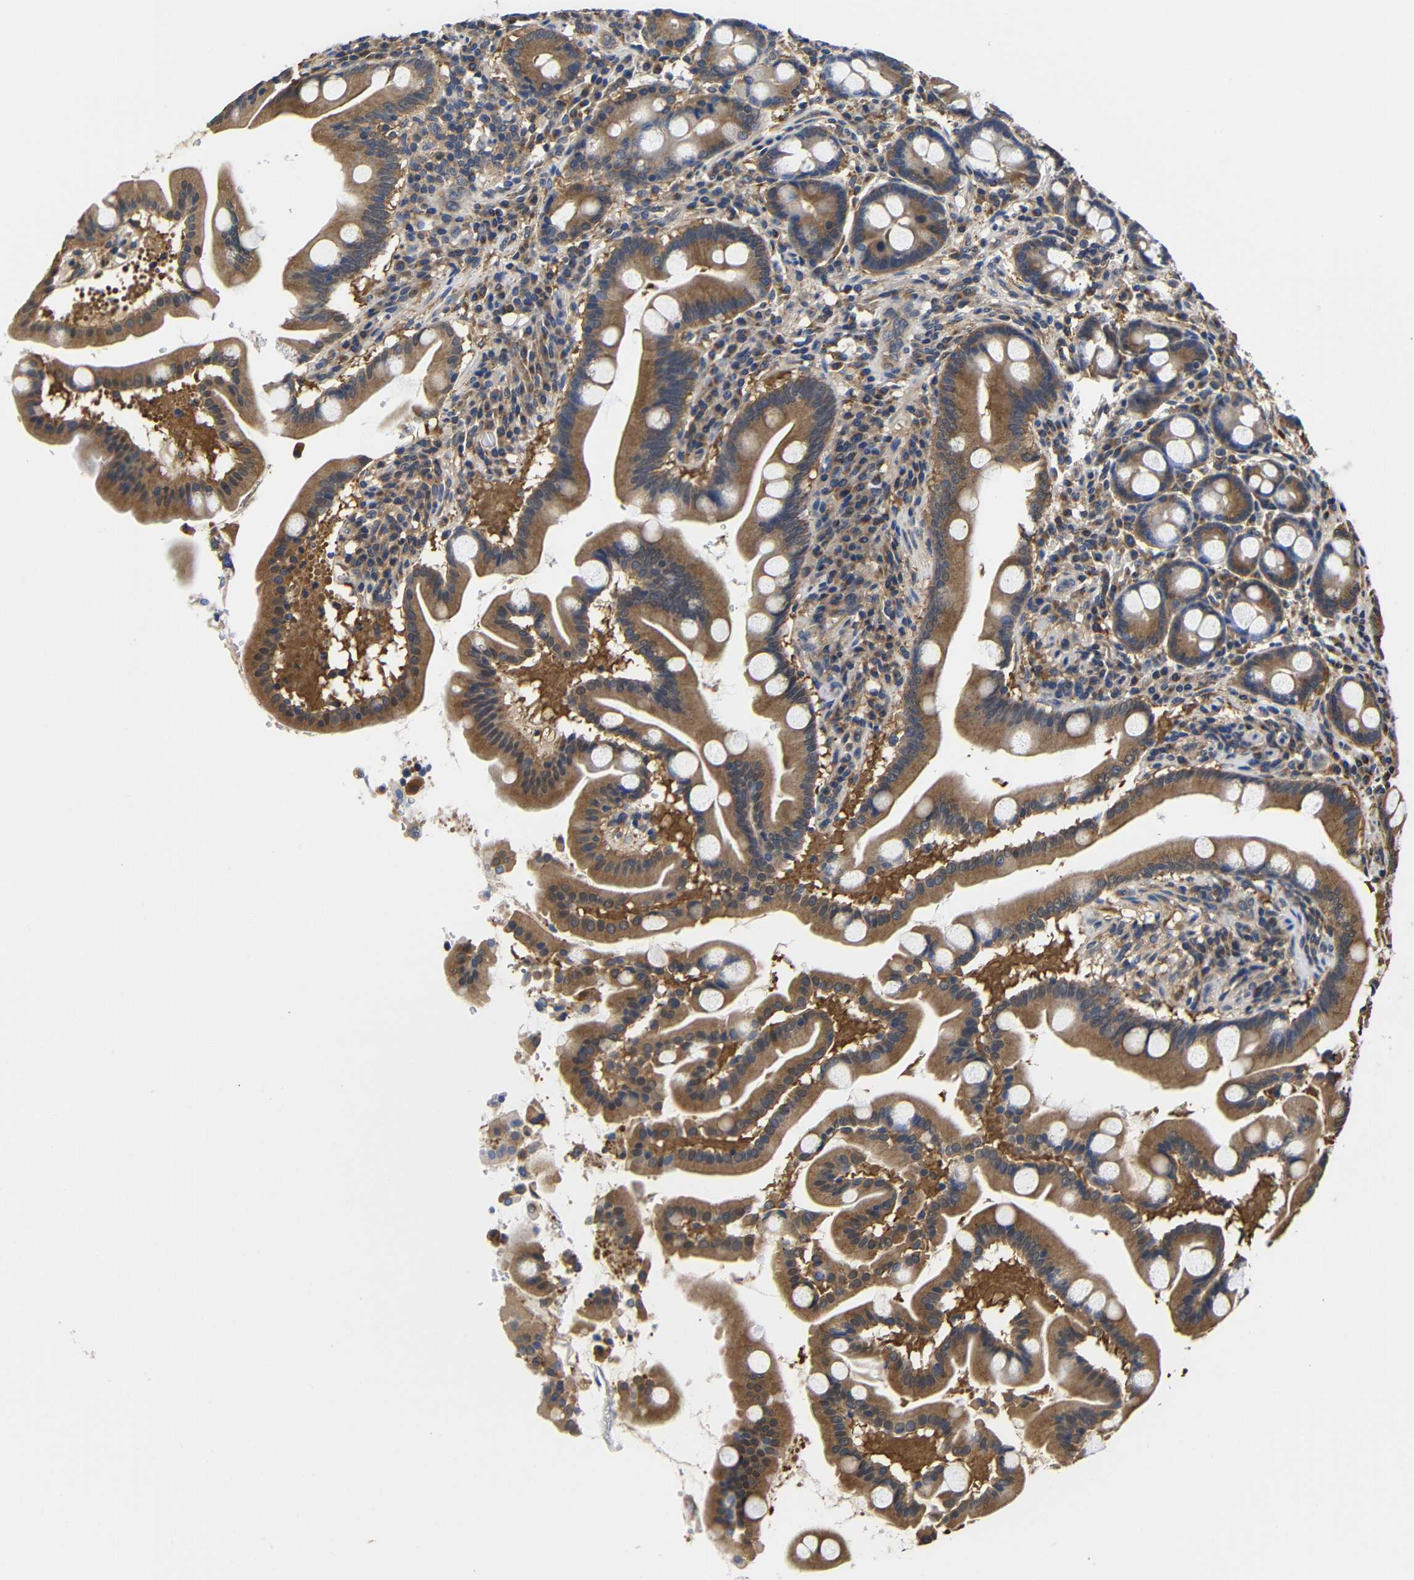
{"staining": {"intensity": "moderate", "quantity": ">75%", "location": "cytoplasmic/membranous"}, "tissue": "duodenum", "cell_type": "Glandular cells", "image_type": "normal", "snomed": [{"axis": "morphology", "description": "Normal tissue, NOS"}, {"axis": "topography", "description": "Duodenum"}], "caption": "Immunohistochemical staining of unremarkable duodenum reveals moderate cytoplasmic/membranous protein positivity in about >75% of glandular cells. The staining is performed using DAB (3,3'-diaminobenzidine) brown chromogen to label protein expression. The nuclei are counter-stained blue using hematoxylin.", "gene": "LRRCC1", "patient": {"sex": "male", "age": 50}}